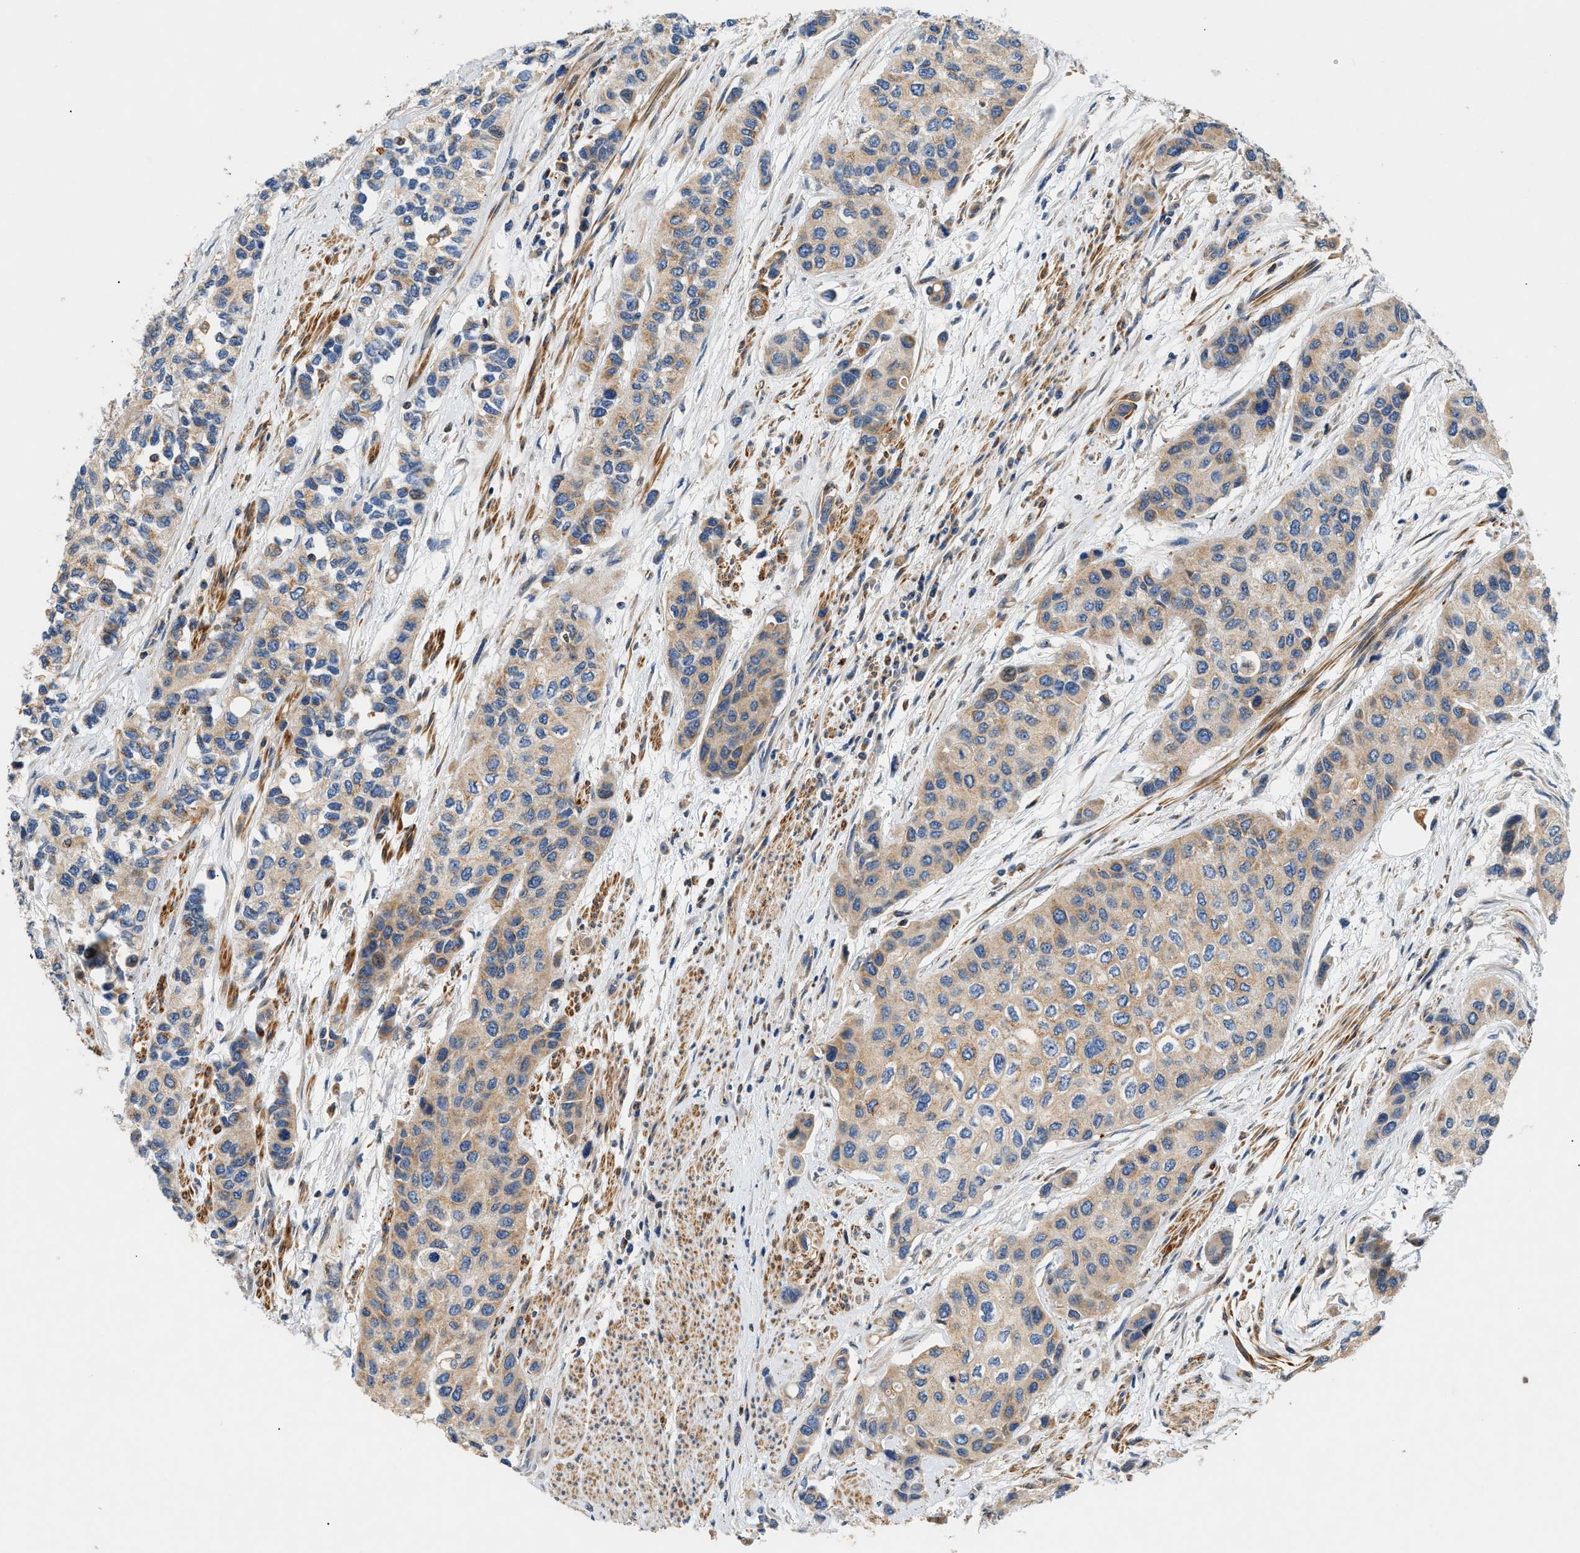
{"staining": {"intensity": "moderate", "quantity": ">75%", "location": "cytoplasmic/membranous"}, "tissue": "urothelial cancer", "cell_type": "Tumor cells", "image_type": "cancer", "snomed": [{"axis": "morphology", "description": "Urothelial carcinoma, High grade"}, {"axis": "topography", "description": "Urinary bladder"}], "caption": "Immunohistochemistry of high-grade urothelial carcinoma displays medium levels of moderate cytoplasmic/membranous expression in about >75% of tumor cells. The staining was performed using DAB (3,3'-diaminobenzidine) to visualize the protein expression in brown, while the nuclei were stained in blue with hematoxylin (Magnification: 20x).", "gene": "DHODH", "patient": {"sex": "female", "age": 56}}